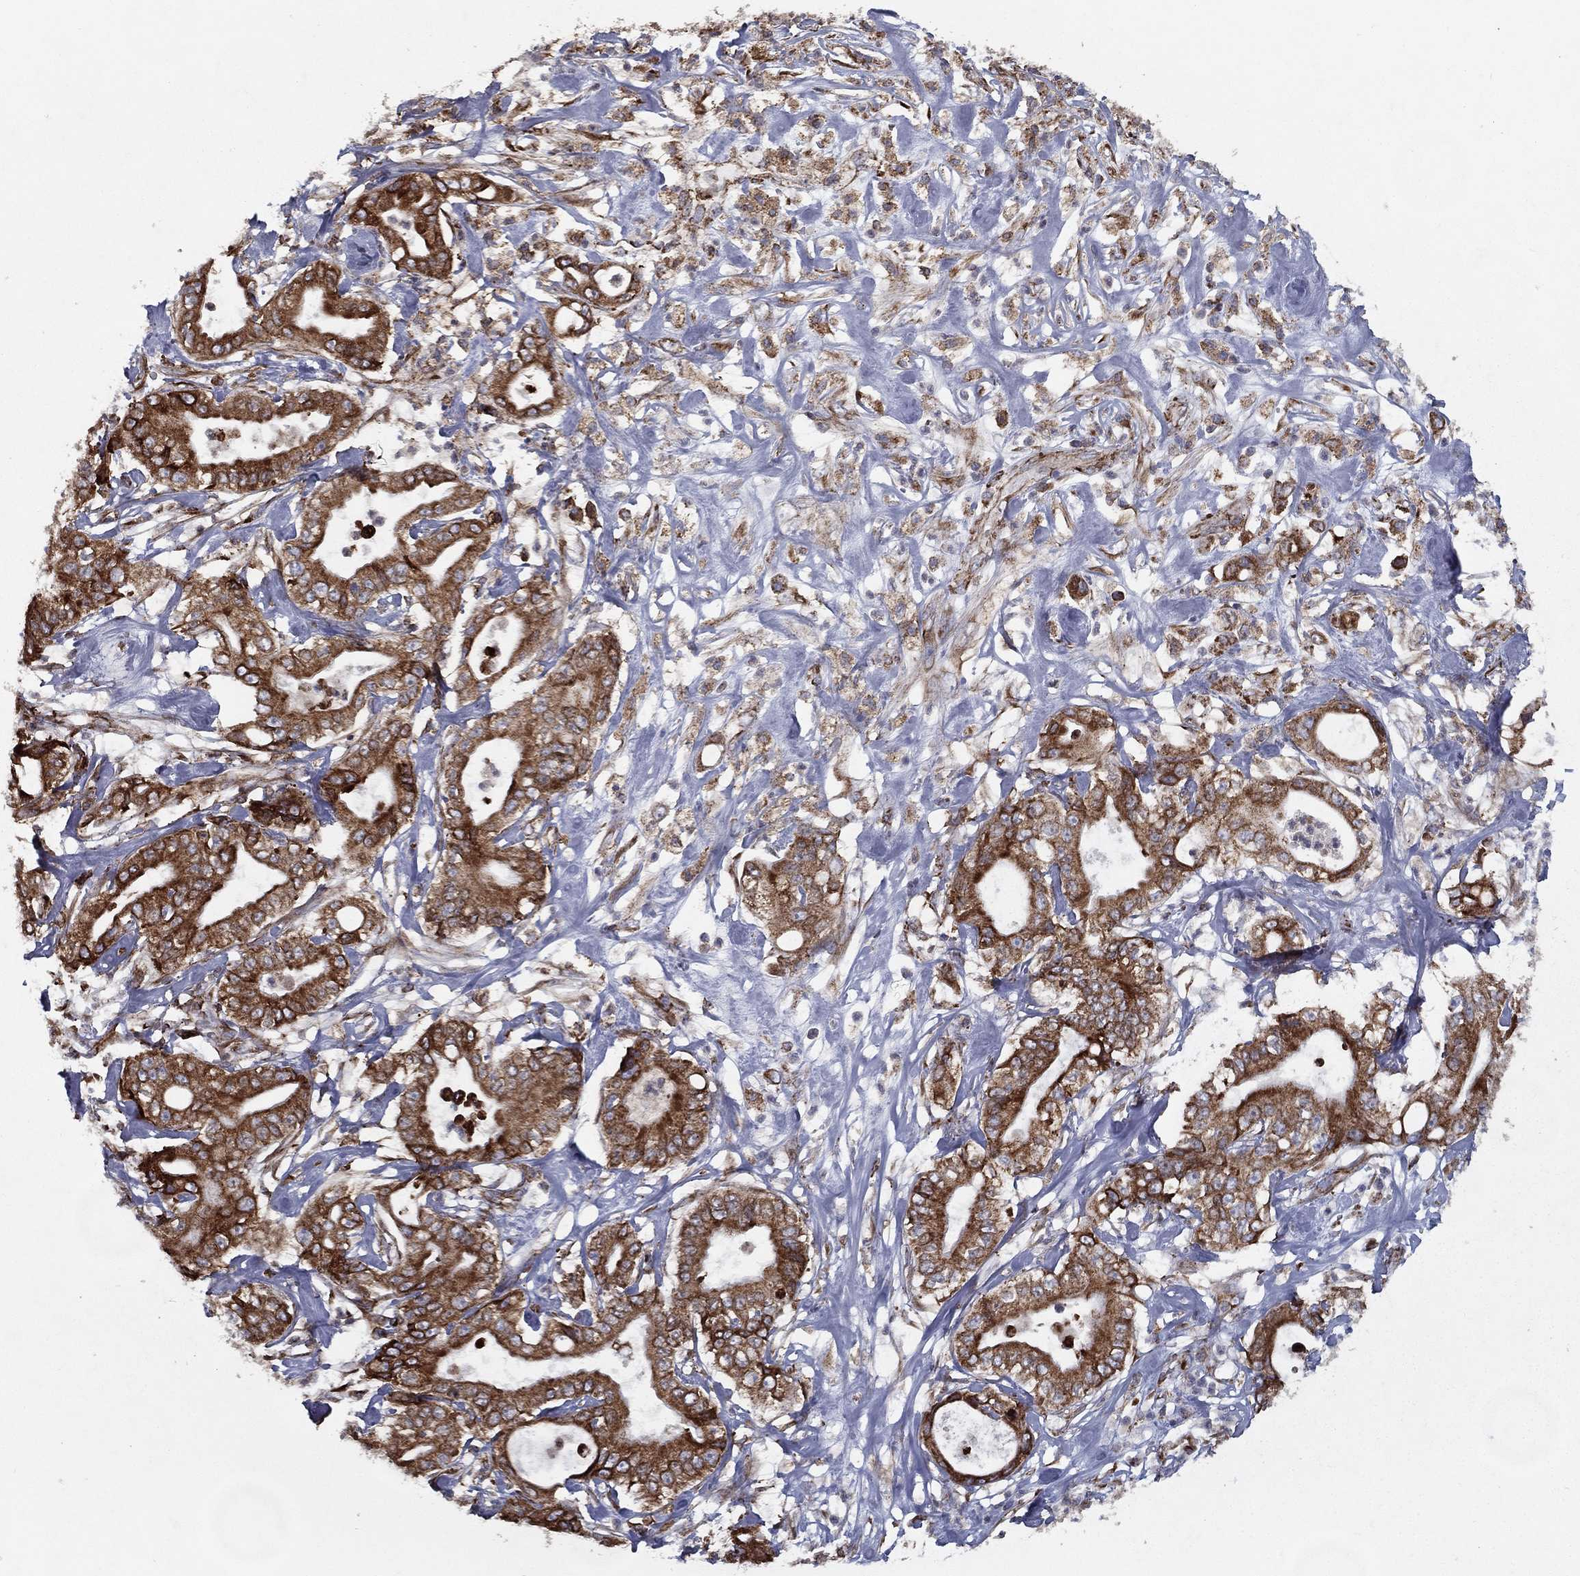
{"staining": {"intensity": "strong", "quantity": ">75%", "location": "cytoplasmic/membranous"}, "tissue": "pancreatic cancer", "cell_type": "Tumor cells", "image_type": "cancer", "snomed": [{"axis": "morphology", "description": "Adenocarcinoma, NOS"}, {"axis": "topography", "description": "Pancreas"}], "caption": "This histopathology image demonstrates pancreatic cancer (adenocarcinoma) stained with immunohistochemistry (IHC) to label a protein in brown. The cytoplasmic/membranous of tumor cells show strong positivity for the protein. Nuclei are counter-stained blue.", "gene": "MT-CYB", "patient": {"sex": "male", "age": 71}}